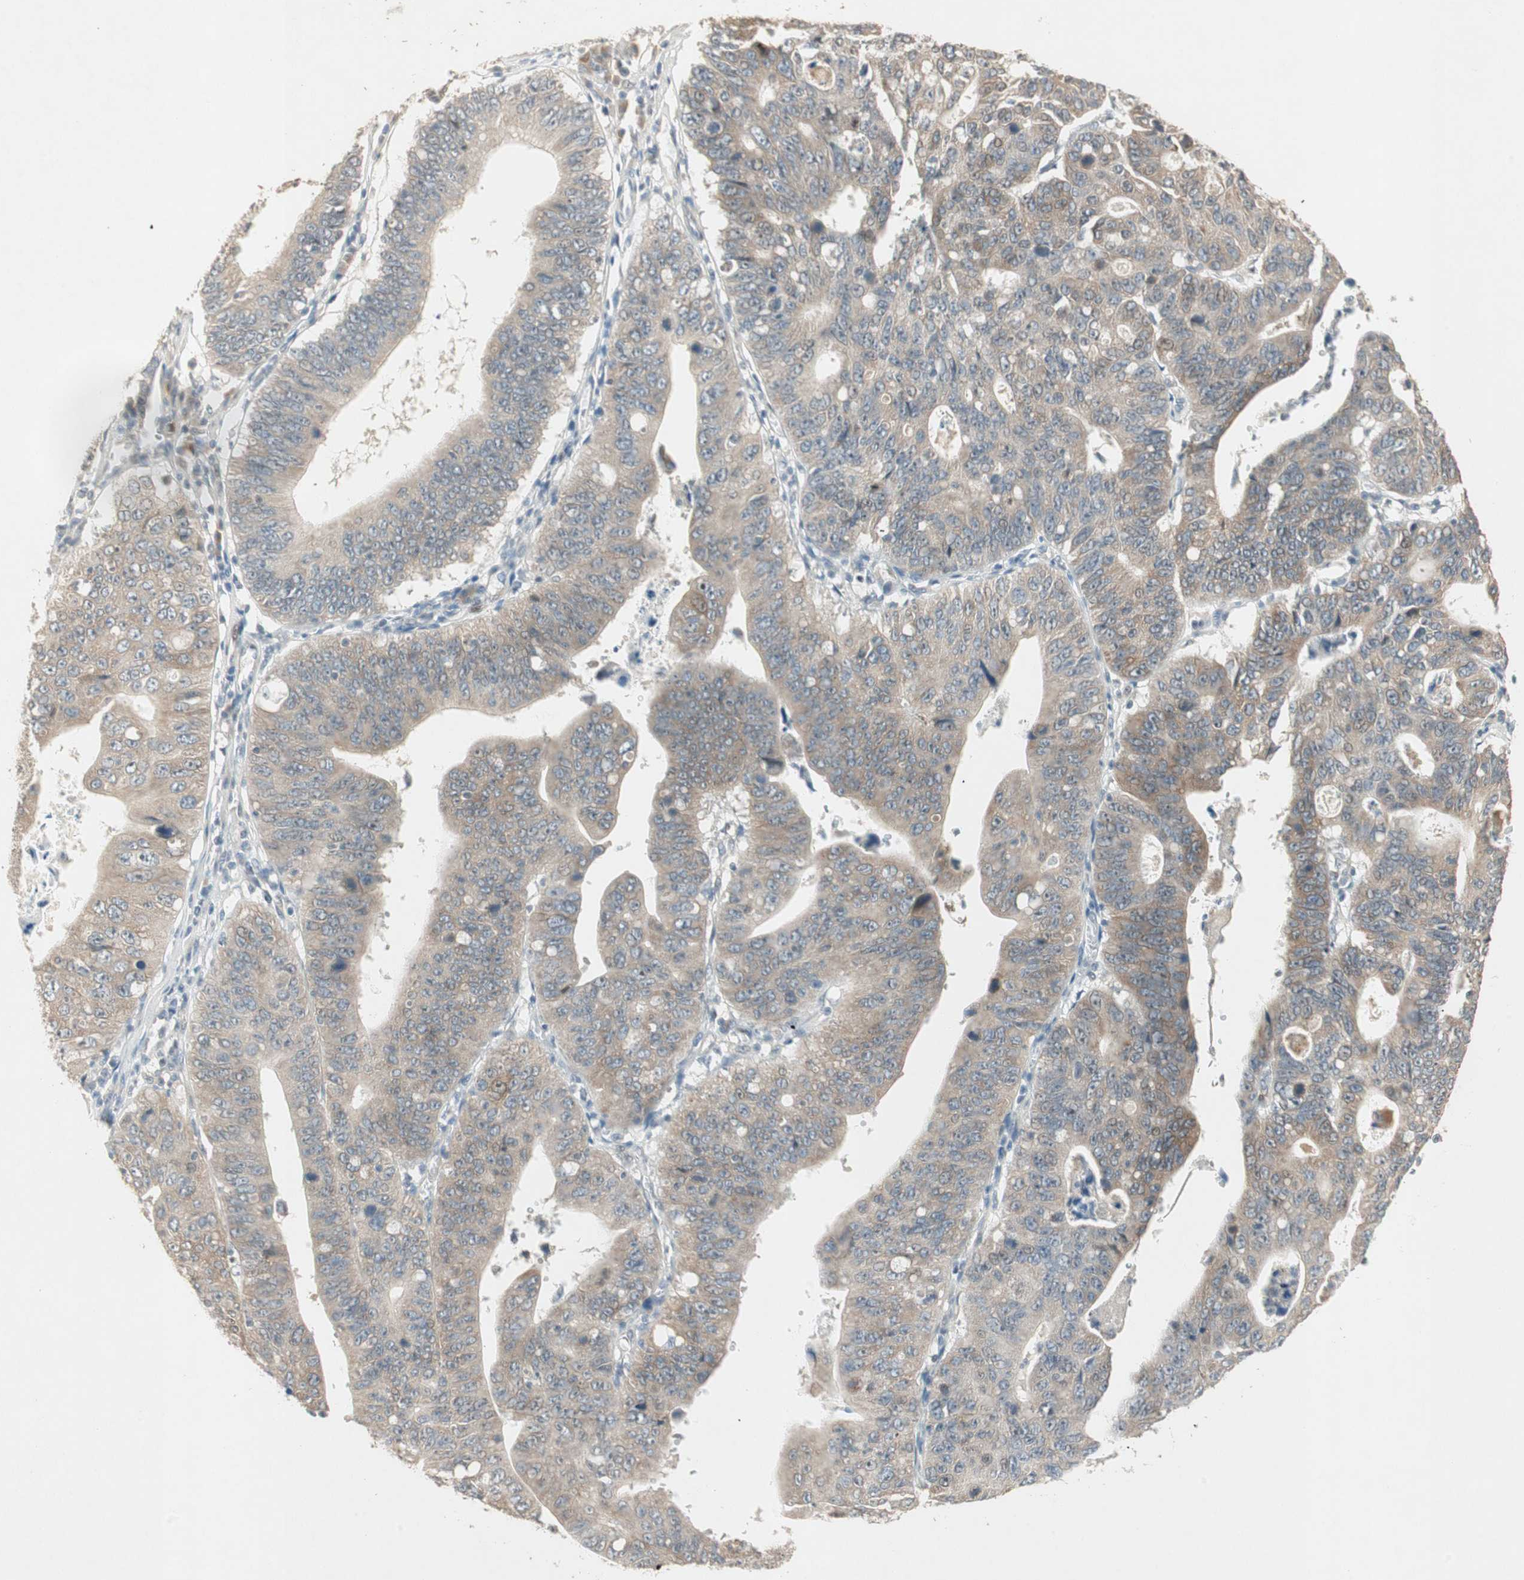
{"staining": {"intensity": "weak", "quantity": "25%-75%", "location": "cytoplasmic/membranous"}, "tissue": "stomach cancer", "cell_type": "Tumor cells", "image_type": "cancer", "snomed": [{"axis": "morphology", "description": "Adenocarcinoma, NOS"}, {"axis": "topography", "description": "Stomach"}], "caption": "High-magnification brightfield microscopy of stomach adenocarcinoma stained with DAB (brown) and counterstained with hematoxylin (blue). tumor cells exhibit weak cytoplasmic/membranous staining is appreciated in about25%-75% of cells.", "gene": "ACSL5", "patient": {"sex": "male", "age": 59}}